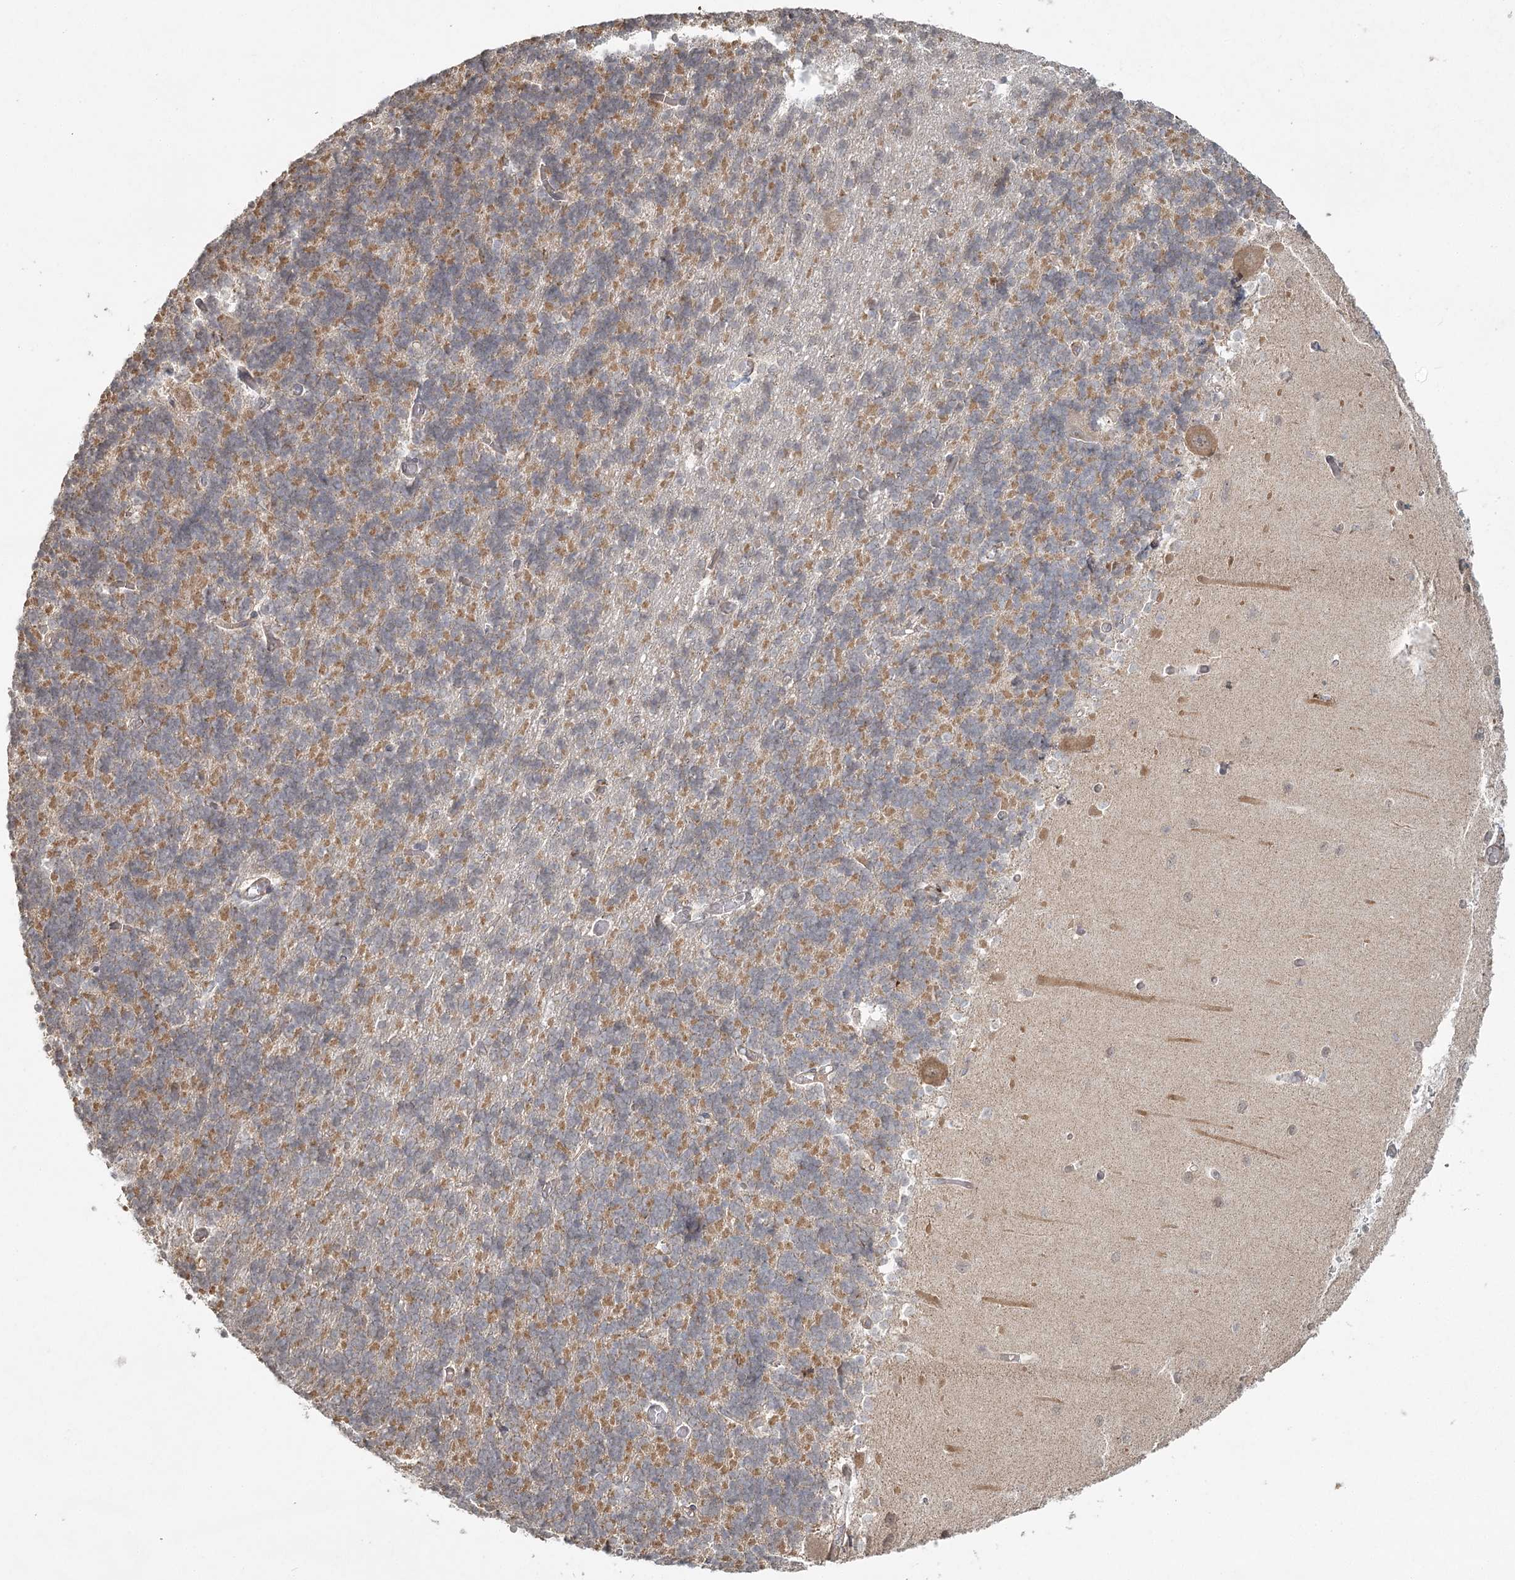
{"staining": {"intensity": "moderate", "quantity": "25%-75%", "location": "cytoplasmic/membranous"}, "tissue": "cerebellum", "cell_type": "Cells in granular layer", "image_type": "normal", "snomed": [{"axis": "morphology", "description": "Normal tissue, NOS"}, {"axis": "topography", "description": "Cerebellum"}], "caption": "DAB immunohistochemical staining of benign cerebellum shows moderate cytoplasmic/membranous protein staining in approximately 25%-75% of cells in granular layer. Using DAB (brown) and hematoxylin (blue) stains, captured at high magnification using brightfield microscopy.", "gene": "LACTB", "patient": {"sex": "male", "age": 37}}